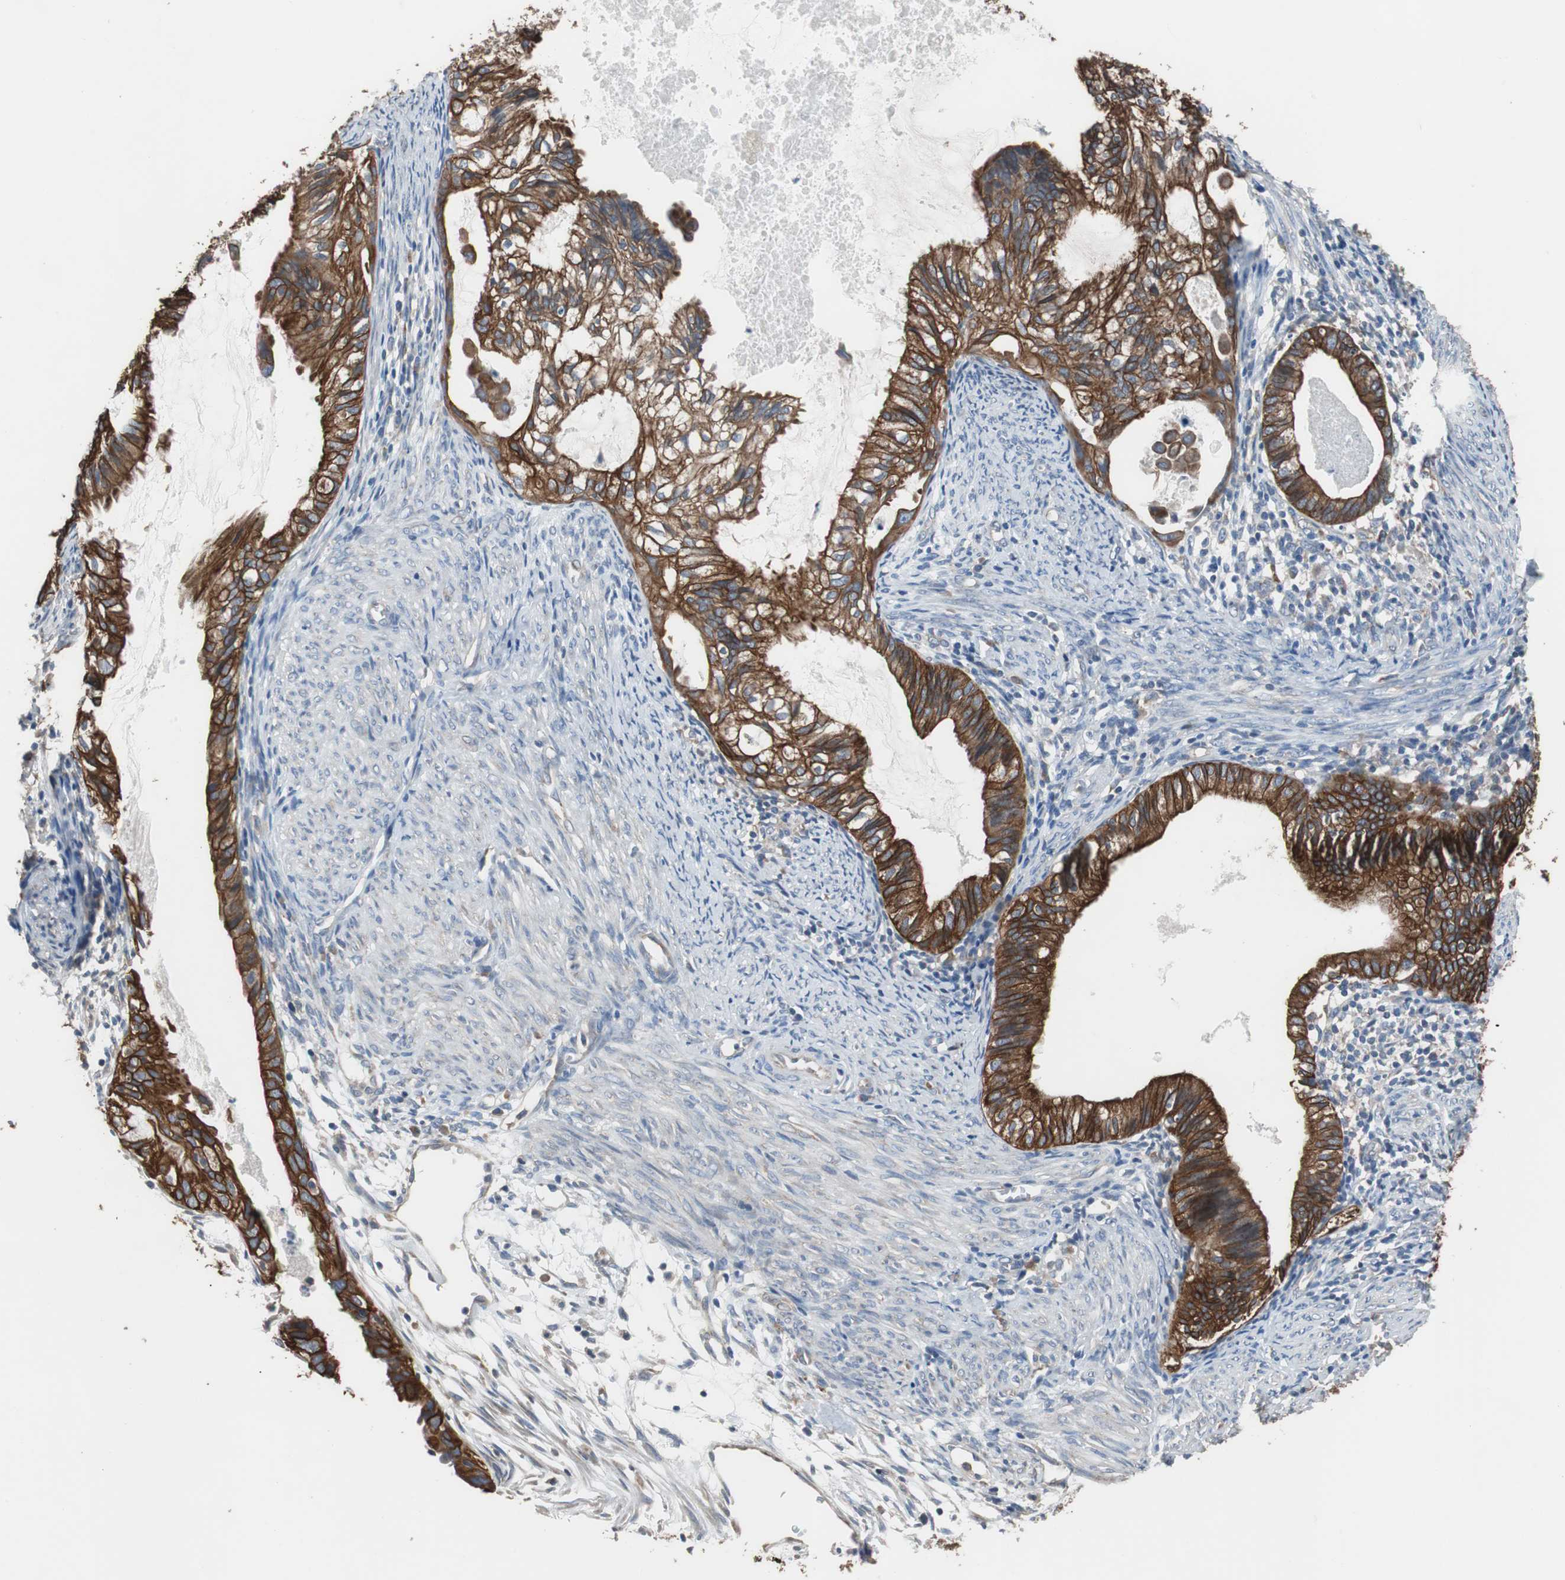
{"staining": {"intensity": "strong", "quantity": ">75%", "location": "cytoplasmic/membranous"}, "tissue": "cervical cancer", "cell_type": "Tumor cells", "image_type": "cancer", "snomed": [{"axis": "morphology", "description": "Normal tissue, NOS"}, {"axis": "morphology", "description": "Adenocarcinoma, NOS"}, {"axis": "topography", "description": "Cervix"}, {"axis": "topography", "description": "Endometrium"}], "caption": "Protein expression analysis of cervical cancer (adenocarcinoma) shows strong cytoplasmic/membranous positivity in approximately >75% of tumor cells.", "gene": "USP10", "patient": {"sex": "female", "age": 86}}